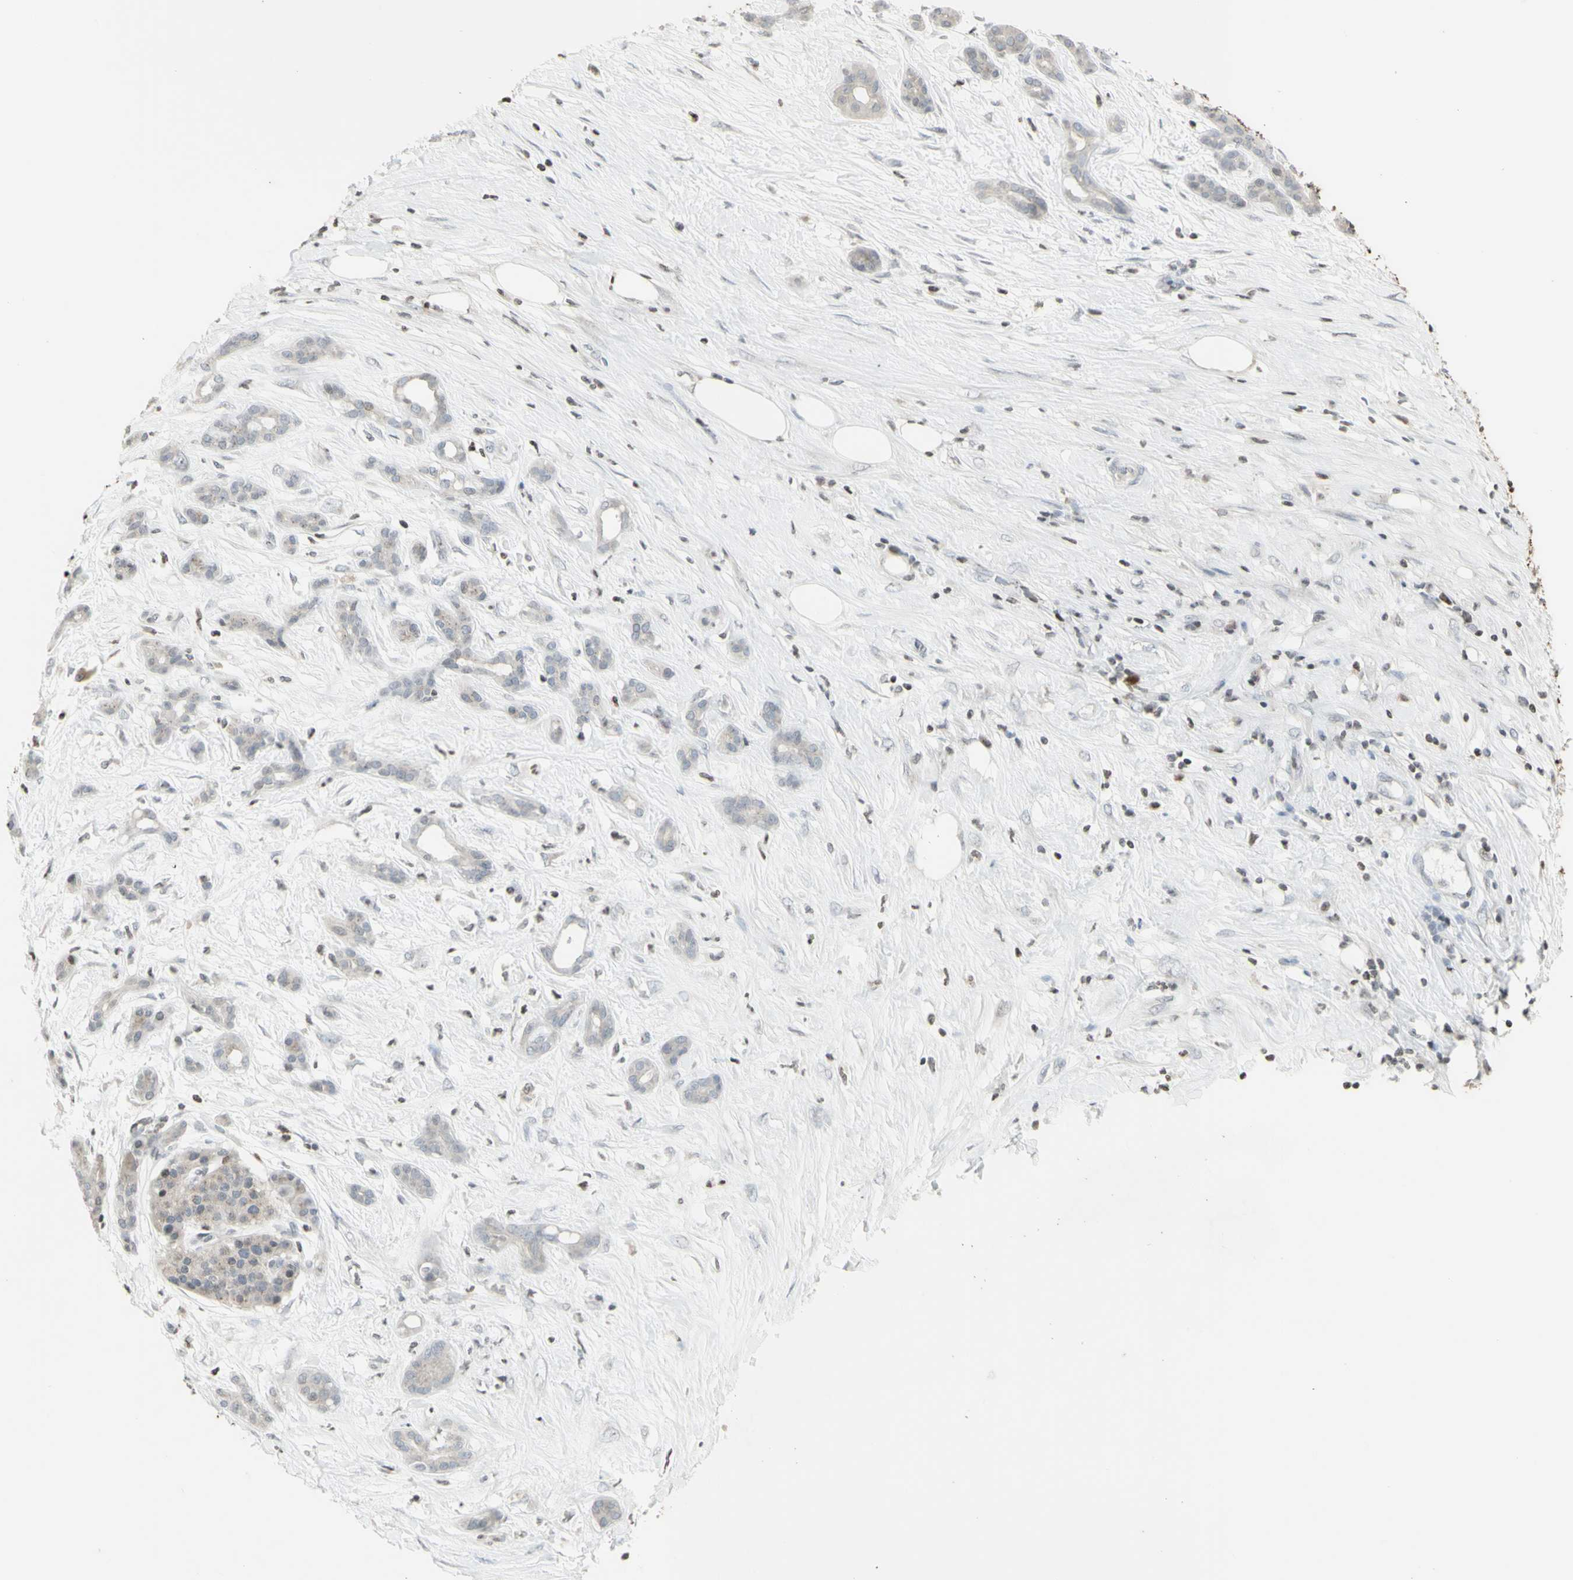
{"staining": {"intensity": "negative", "quantity": "none", "location": "none"}, "tissue": "pancreatic cancer", "cell_type": "Tumor cells", "image_type": "cancer", "snomed": [{"axis": "morphology", "description": "Adenocarcinoma, NOS"}, {"axis": "topography", "description": "Pancreas"}], "caption": "Immunohistochemistry of pancreatic cancer (adenocarcinoma) exhibits no expression in tumor cells.", "gene": "MUC5AC", "patient": {"sex": "male", "age": 41}}